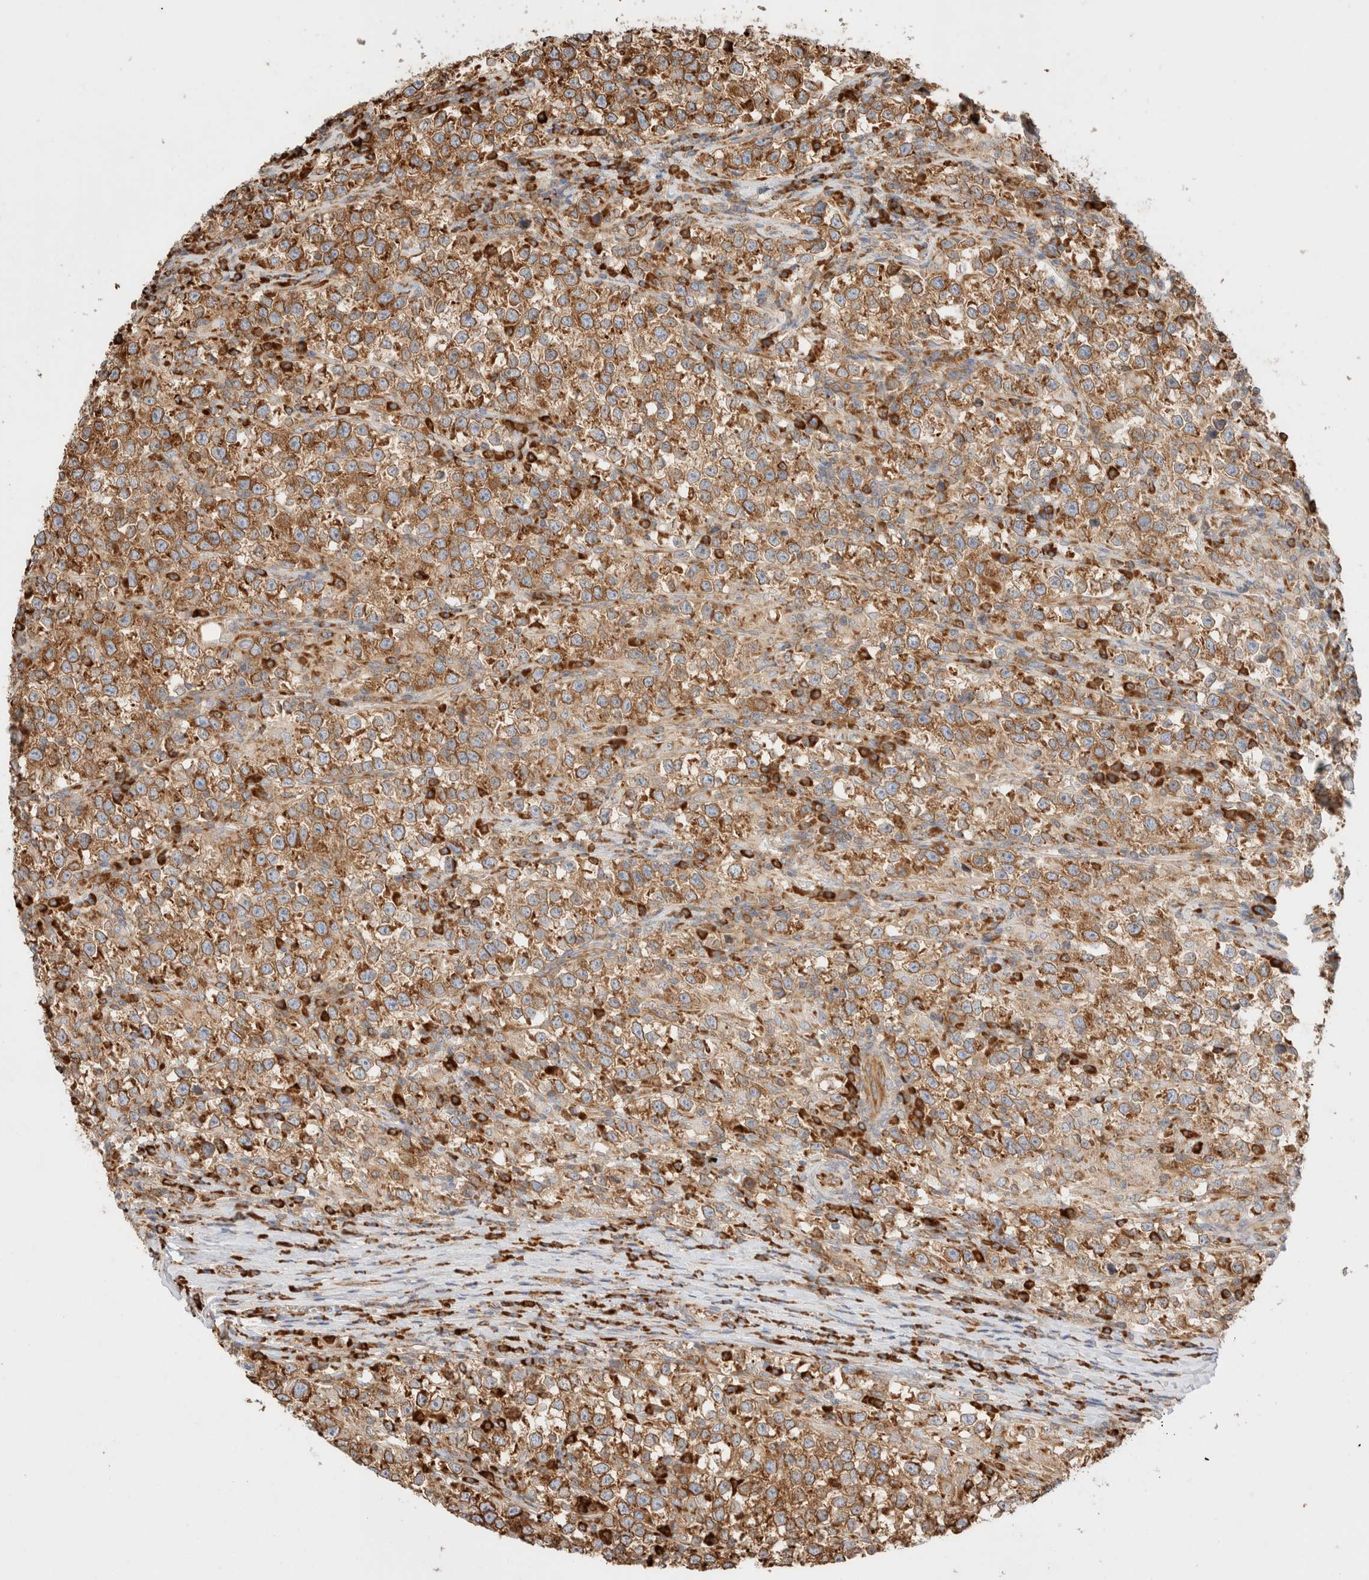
{"staining": {"intensity": "moderate", "quantity": ">75%", "location": "cytoplasmic/membranous"}, "tissue": "testis cancer", "cell_type": "Tumor cells", "image_type": "cancer", "snomed": [{"axis": "morphology", "description": "Normal tissue, NOS"}, {"axis": "morphology", "description": "Seminoma, NOS"}, {"axis": "topography", "description": "Testis"}], "caption": "An immunohistochemistry micrograph of neoplastic tissue is shown. Protein staining in brown shows moderate cytoplasmic/membranous positivity in testis cancer within tumor cells.", "gene": "ZC2HC1A", "patient": {"sex": "male", "age": 43}}